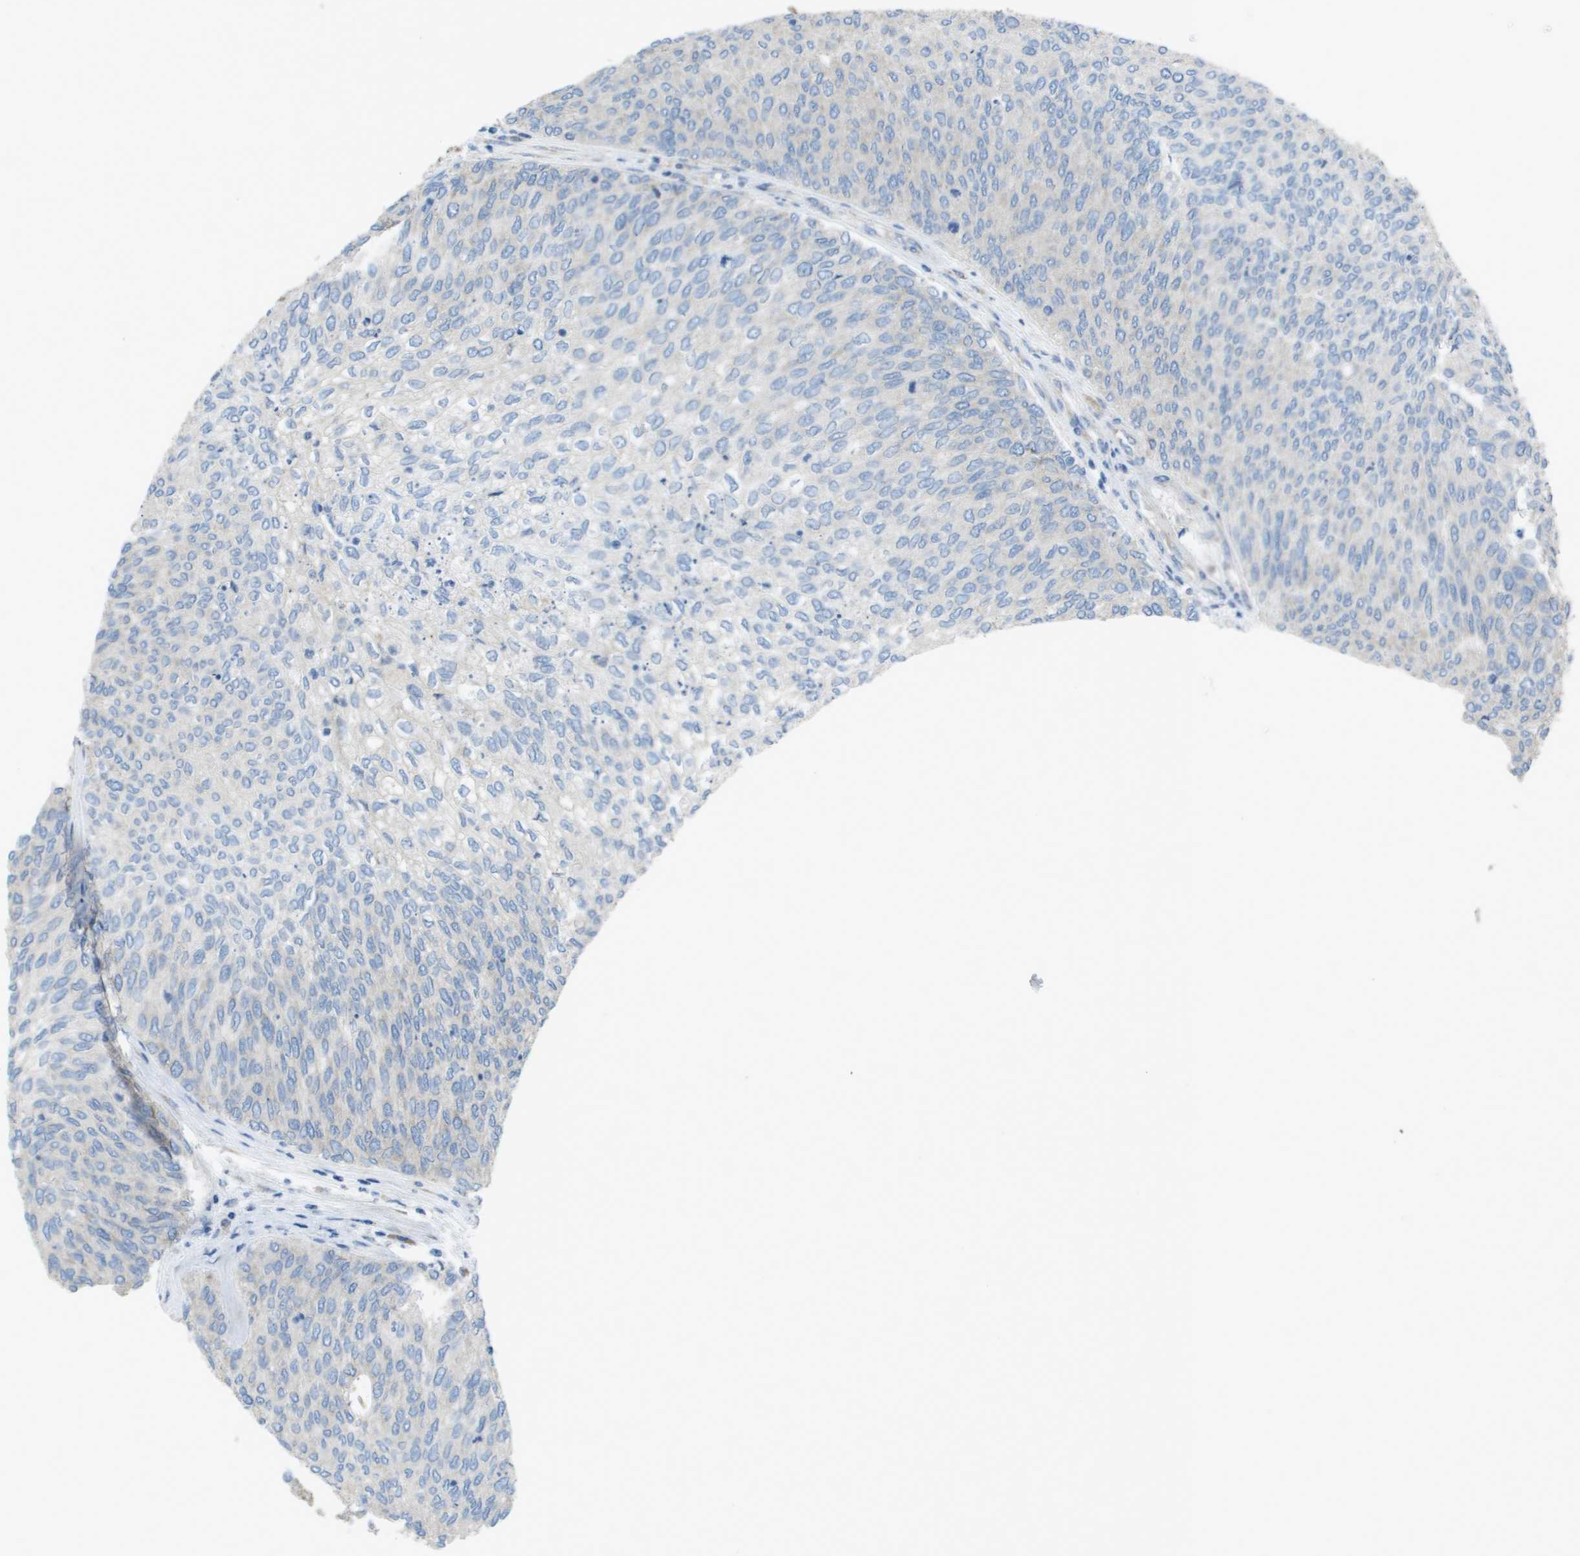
{"staining": {"intensity": "negative", "quantity": "none", "location": "none"}, "tissue": "urothelial cancer", "cell_type": "Tumor cells", "image_type": "cancer", "snomed": [{"axis": "morphology", "description": "Urothelial carcinoma, Low grade"}, {"axis": "topography", "description": "Urinary bladder"}], "caption": "An IHC photomicrograph of low-grade urothelial carcinoma is shown. There is no staining in tumor cells of low-grade urothelial carcinoma.", "gene": "CLCN2", "patient": {"sex": "female", "age": 79}}